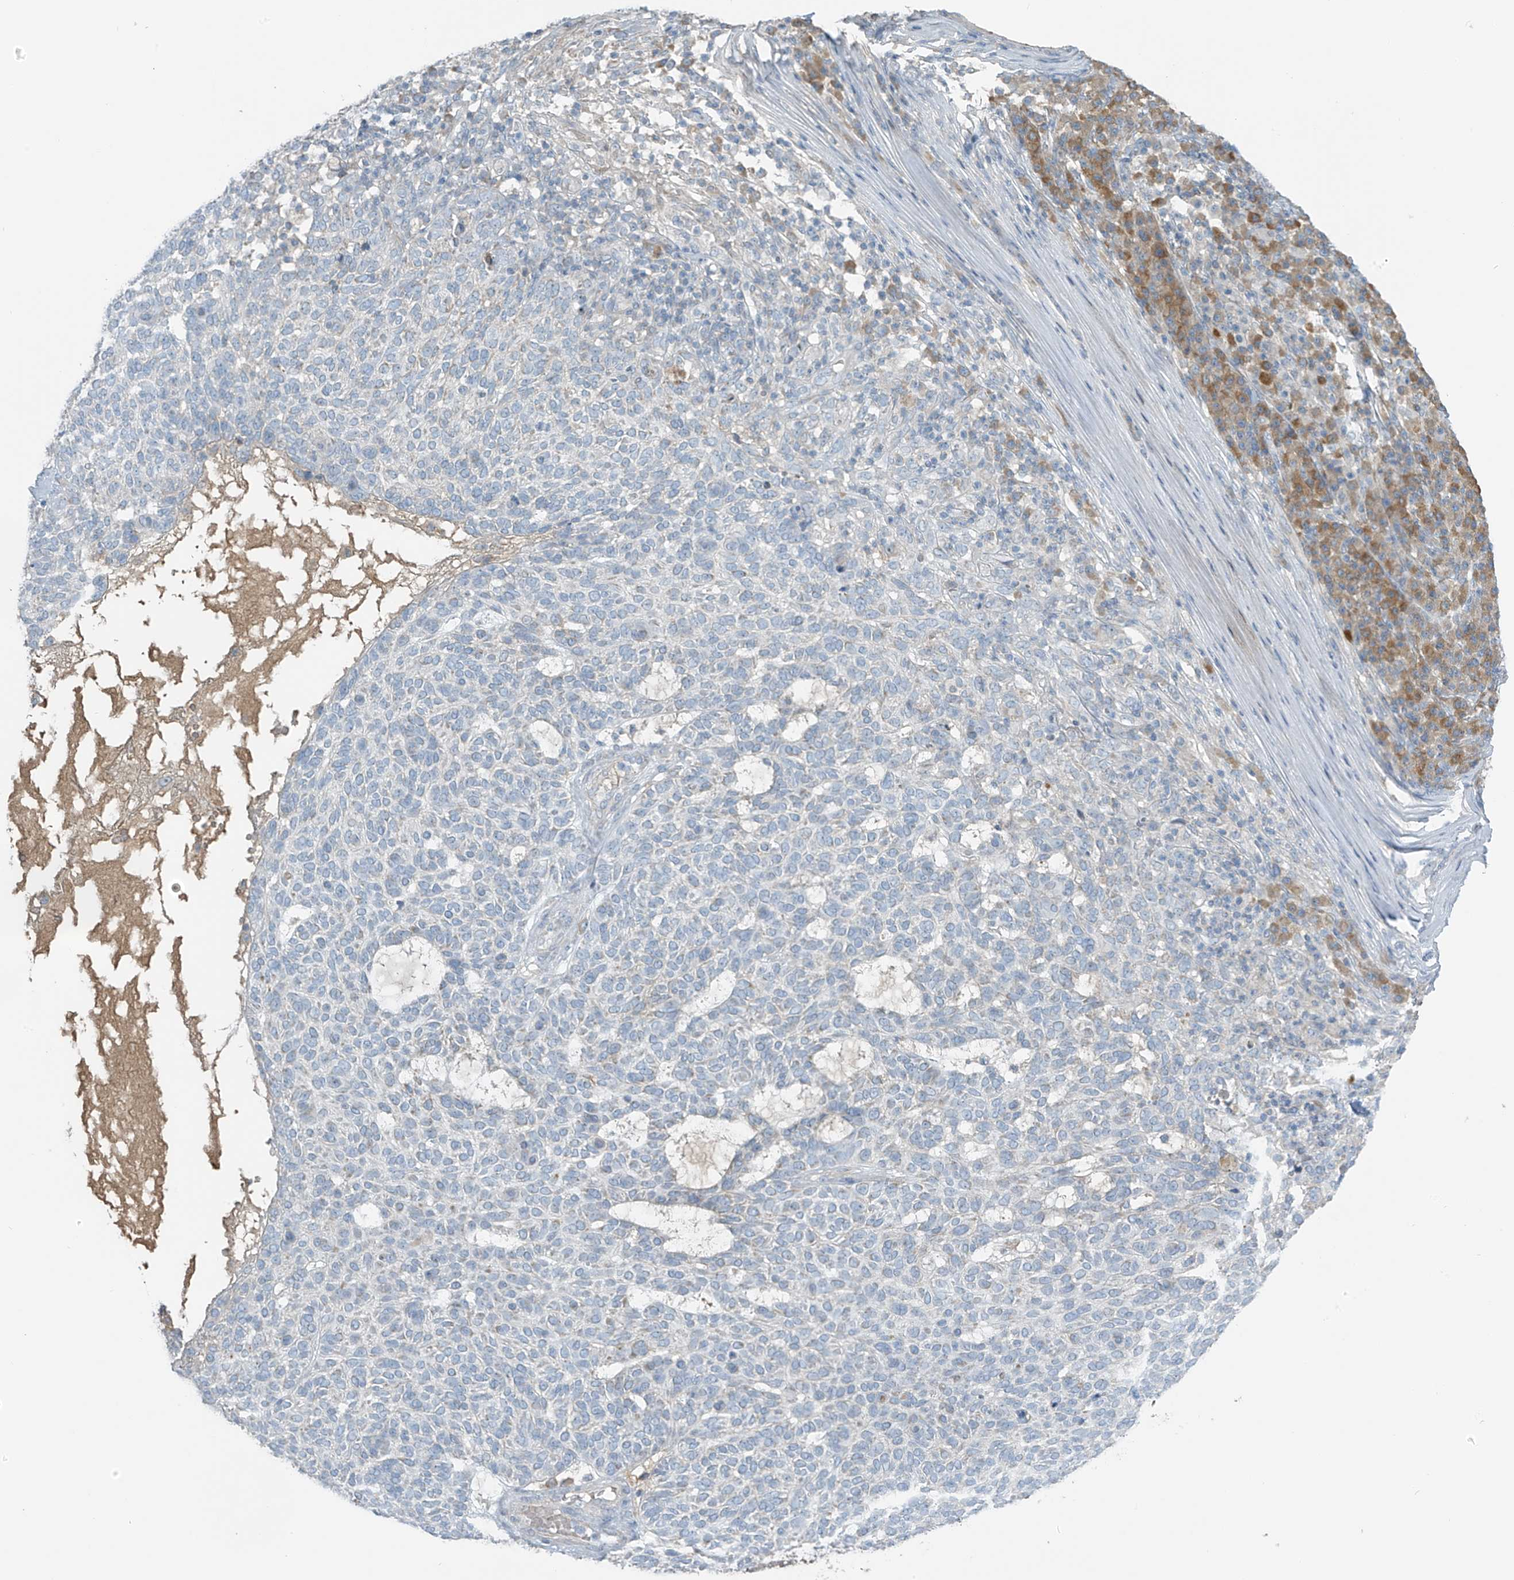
{"staining": {"intensity": "negative", "quantity": "none", "location": "none"}, "tissue": "skin cancer", "cell_type": "Tumor cells", "image_type": "cancer", "snomed": [{"axis": "morphology", "description": "Squamous cell carcinoma, NOS"}, {"axis": "topography", "description": "Skin"}], "caption": "Human skin cancer stained for a protein using IHC reveals no staining in tumor cells.", "gene": "FAM131C", "patient": {"sex": "female", "age": 90}}